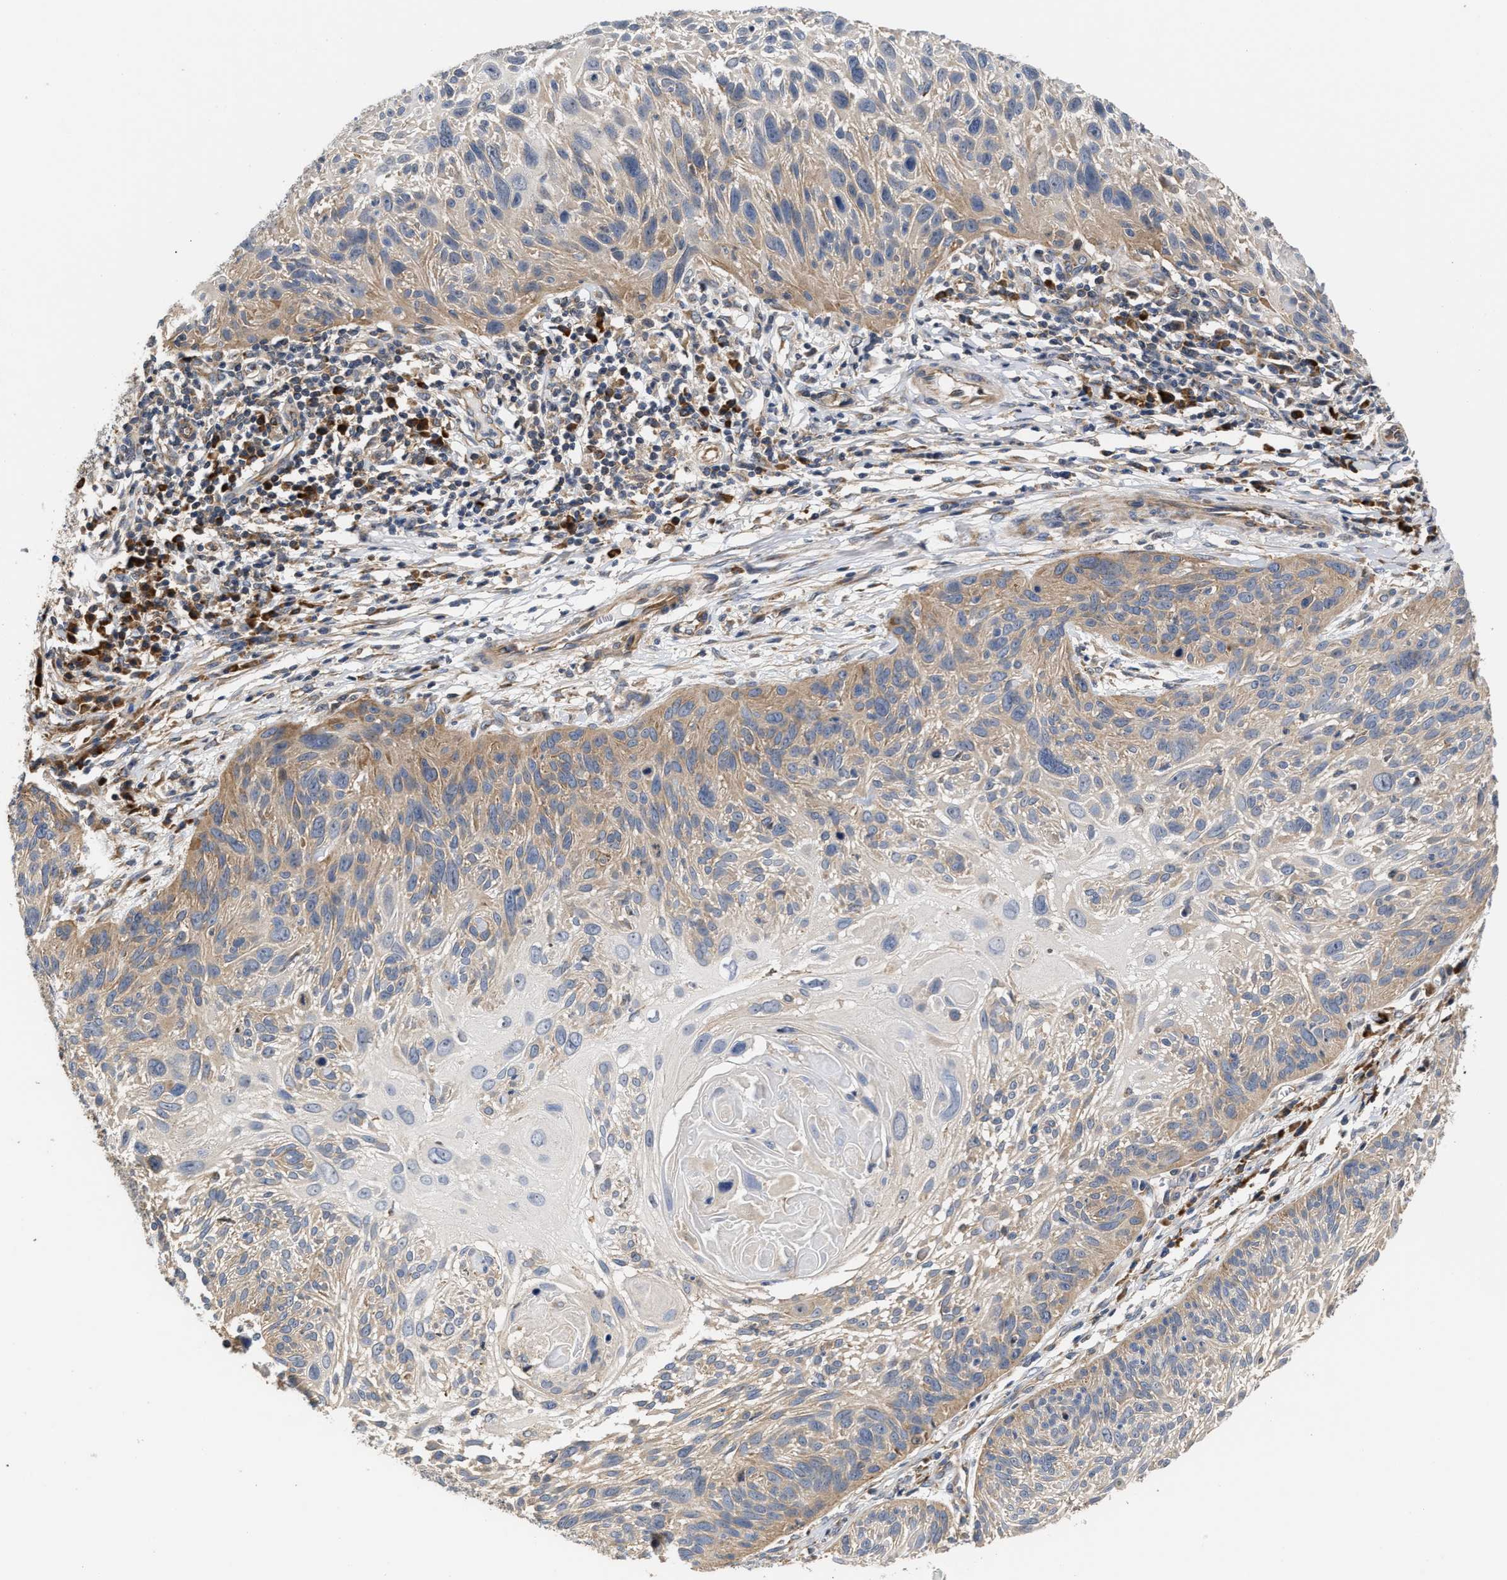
{"staining": {"intensity": "weak", "quantity": "25%-75%", "location": "cytoplasmic/membranous"}, "tissue": "cervical cancer", "cell_type": "Tumor cells", "image_type": "cancer", "snomed": [{"axis": "morphology", "description": "Squamous cell carcinoma, NOS"}, {"axis": "topography", "description": "Cervix"}], "caption": "Immunohistochemical staining of cervical cancer exhibits weak cytoplasmic/membranous protein staining in about 25%-75% of tumor cells.", "gene": "CLIP2", "patient": {"sex": "female", "age": 51}}